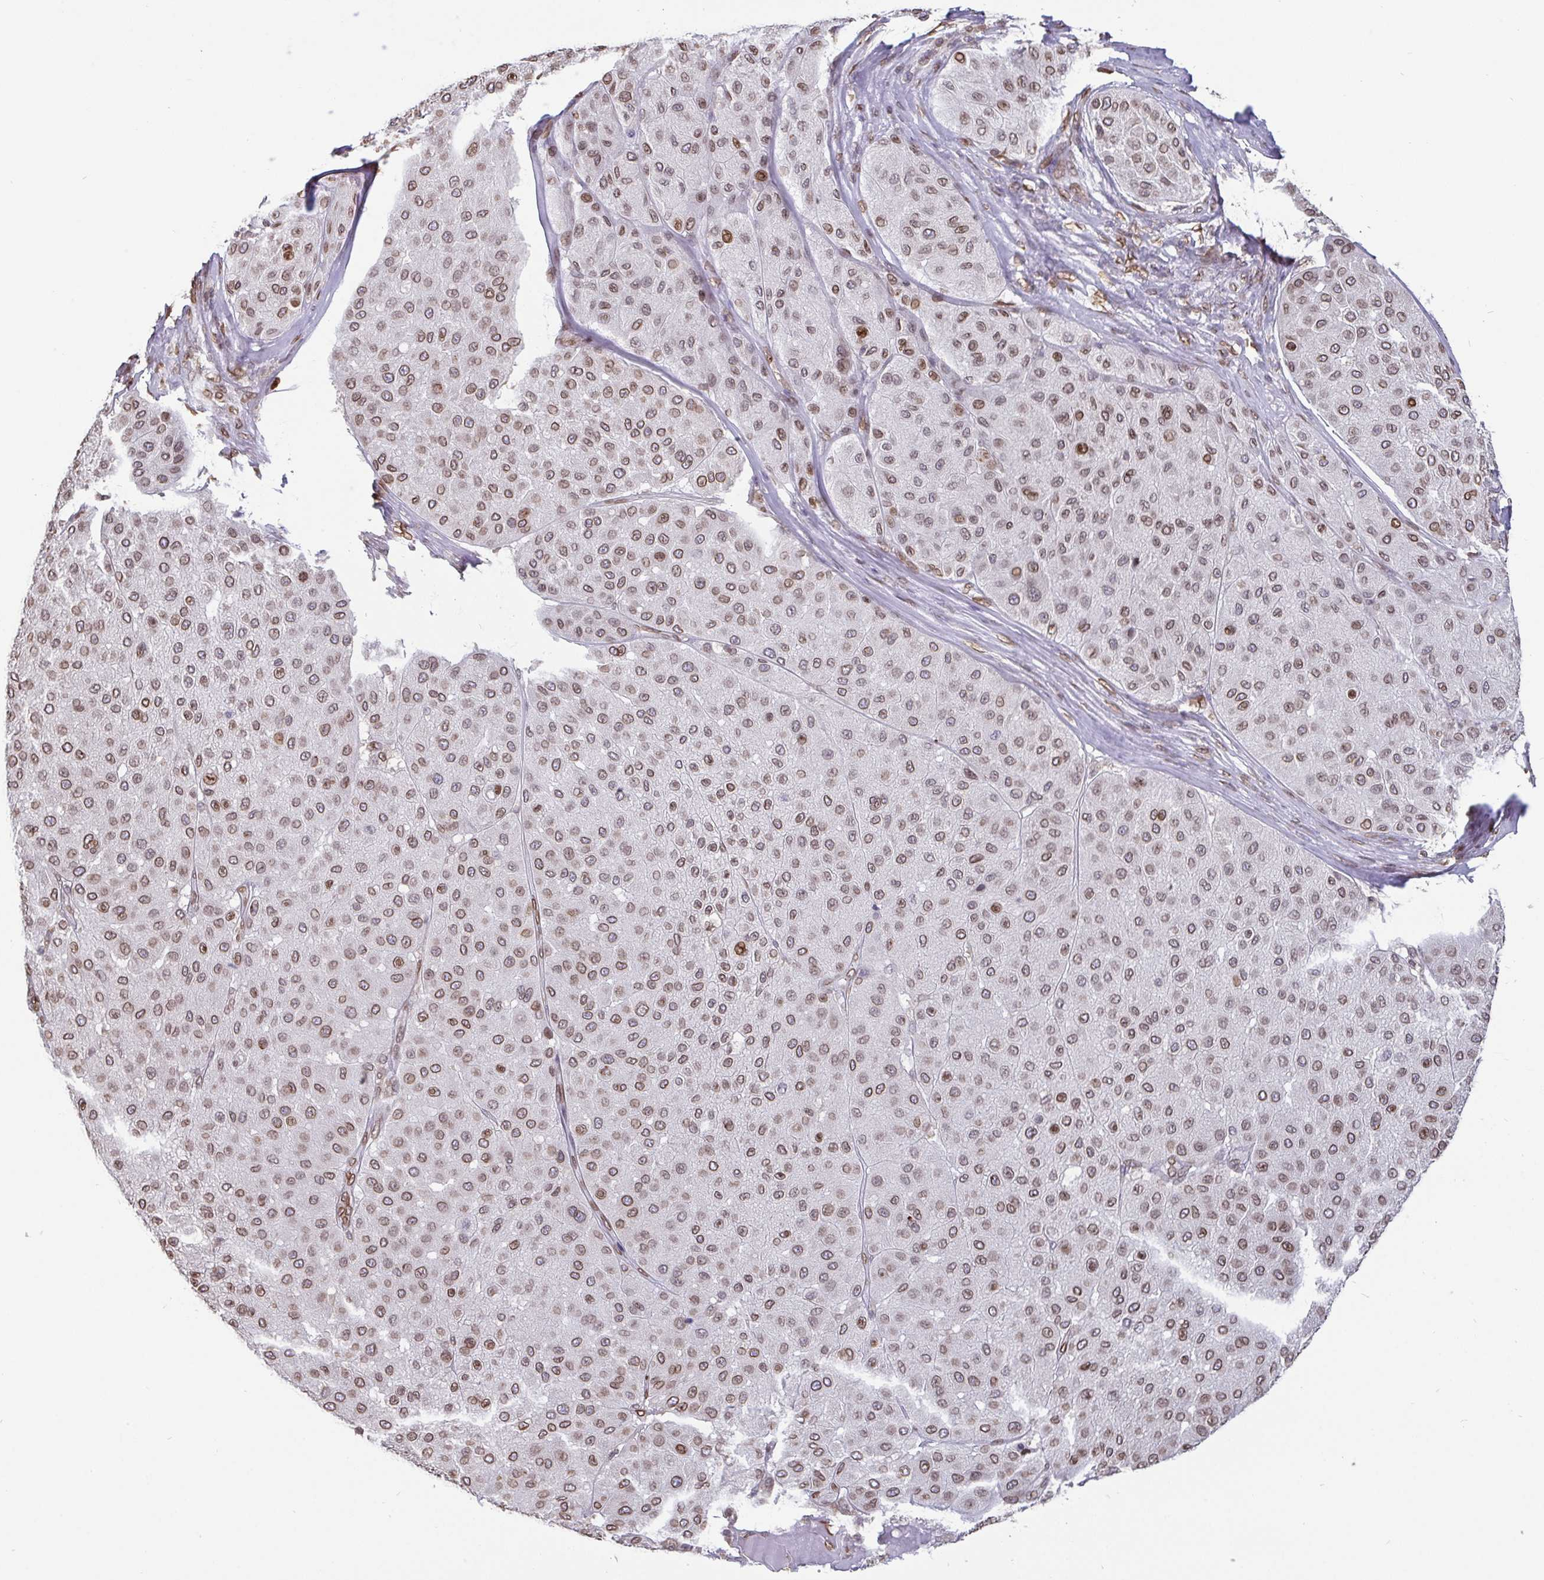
{"staining": {"intensity": "weak", "quantity": ">75%", "location": "cytoplasmic/membranous,nuclear"}, "tissue": "melanoma", "cell_type": "Tumor cells", "image_type": "cancer", "snomed": [{"axis": "morphology", "description": "Malignant melanoma, Metastatic site"}, {"axis": "topography", "description": "Smooth muscle"}], "caption": "Immunohistochemistry (IHC) (DAB) staining of melanoma displays weak cytoplasmic/membranous and nuclear protein staining in approximately >75% of tumor cells.", "gene": "EMD", "patient": {"sex": "male", "age": 41}}